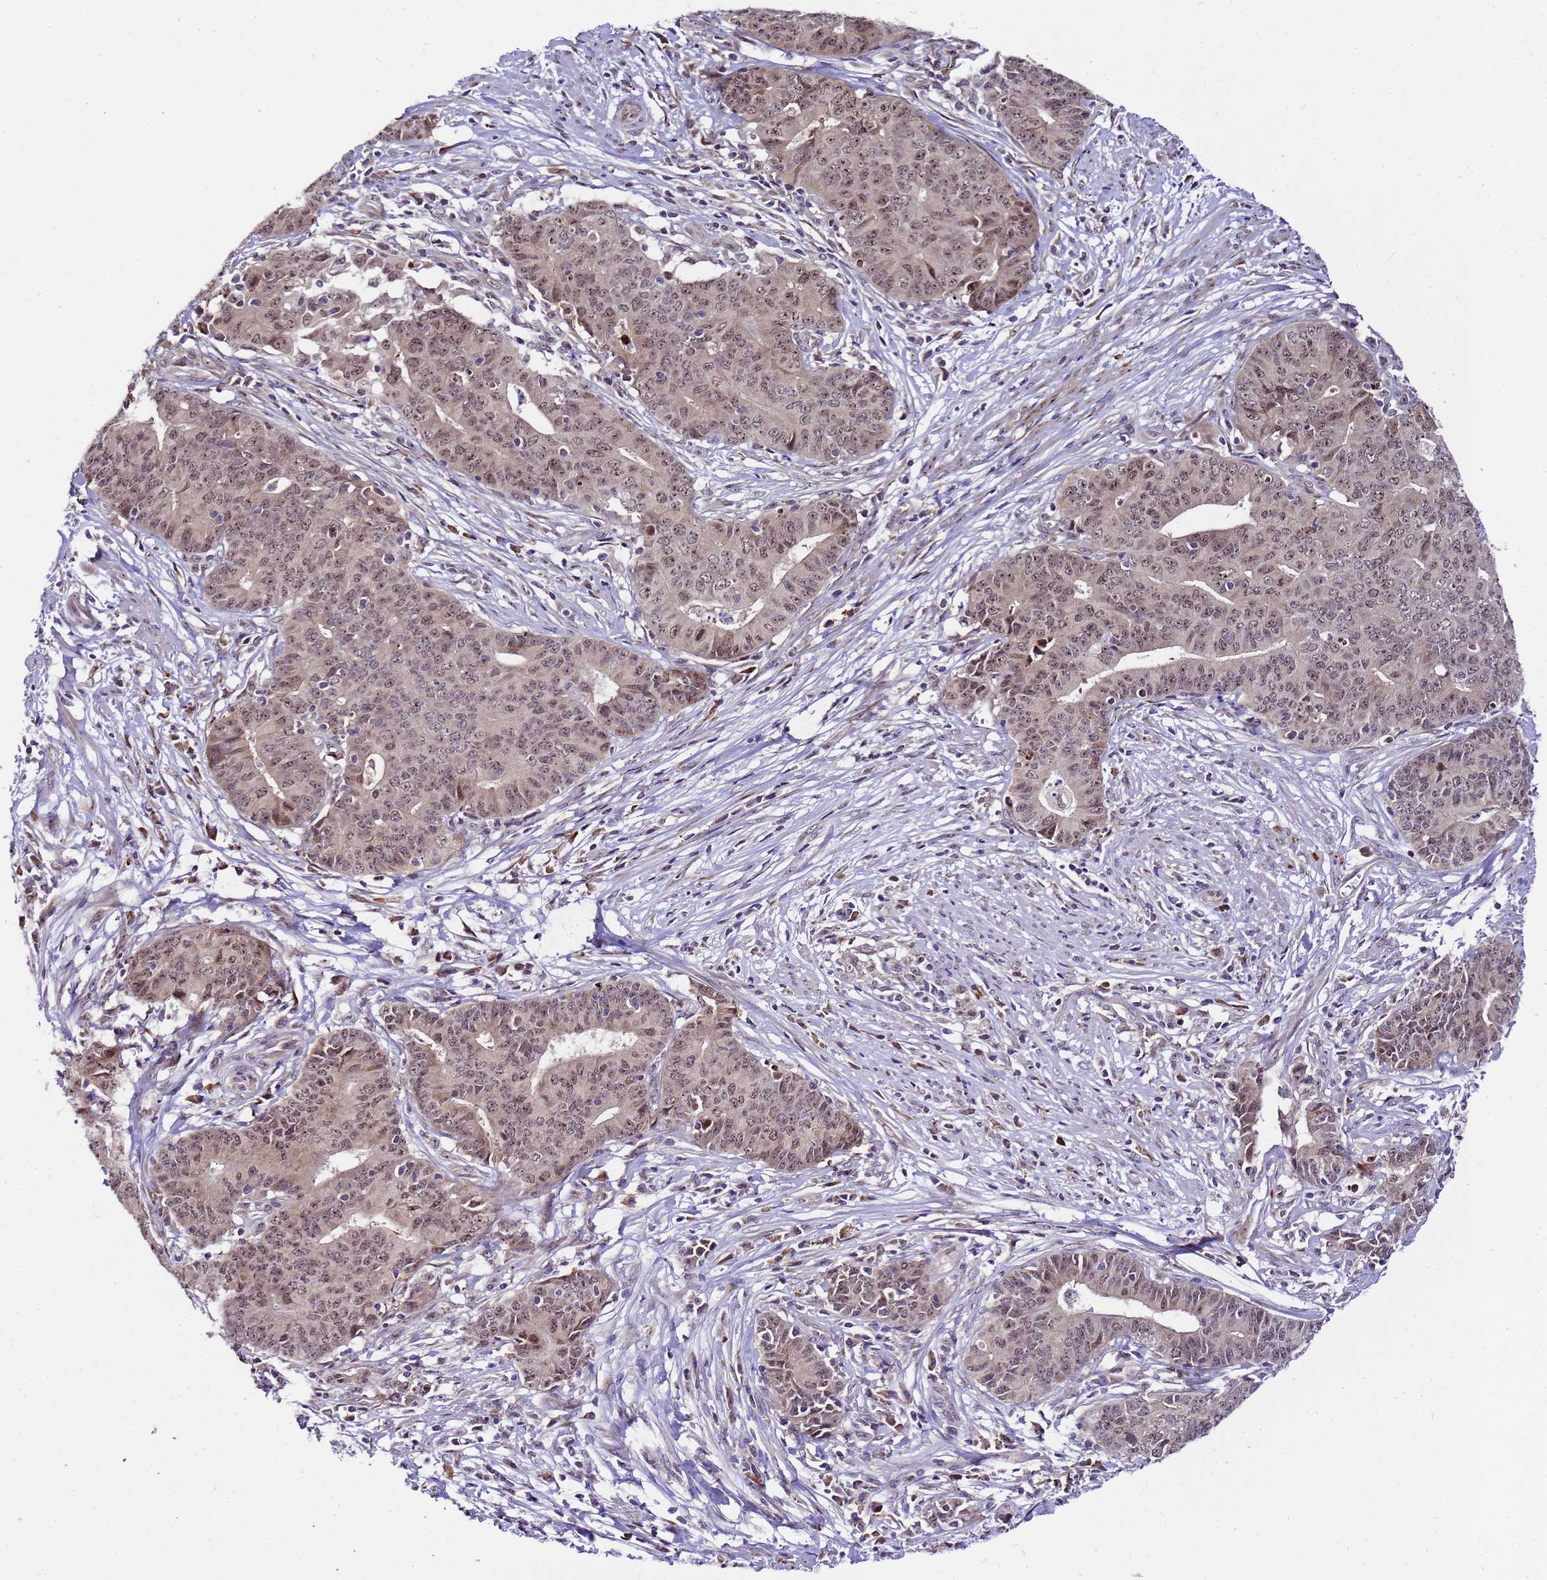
{"staining": {"intensity": "weak", "quantity": ">75%", "location": "nuclear"}, "tissue": "endometrial cancer", "cell_type": "Tumor cells", "image_type": "cancer", "snomed": [{"axis": "morphology", "description": "Adenocarcinoma, NOS"}, {"axis": "topography", "description": "Endometrium"}], "caption": "Immunohistochemistry (IHC) photomicrograph of human endometrial cancer (adenocarcinoma) stained for a protein (brown), which reveals low levels of weak nuclear staining in about >75% of tumor cells.", "gene": "SLX4IP", "patient": {"sex": "female", "age": 59}}